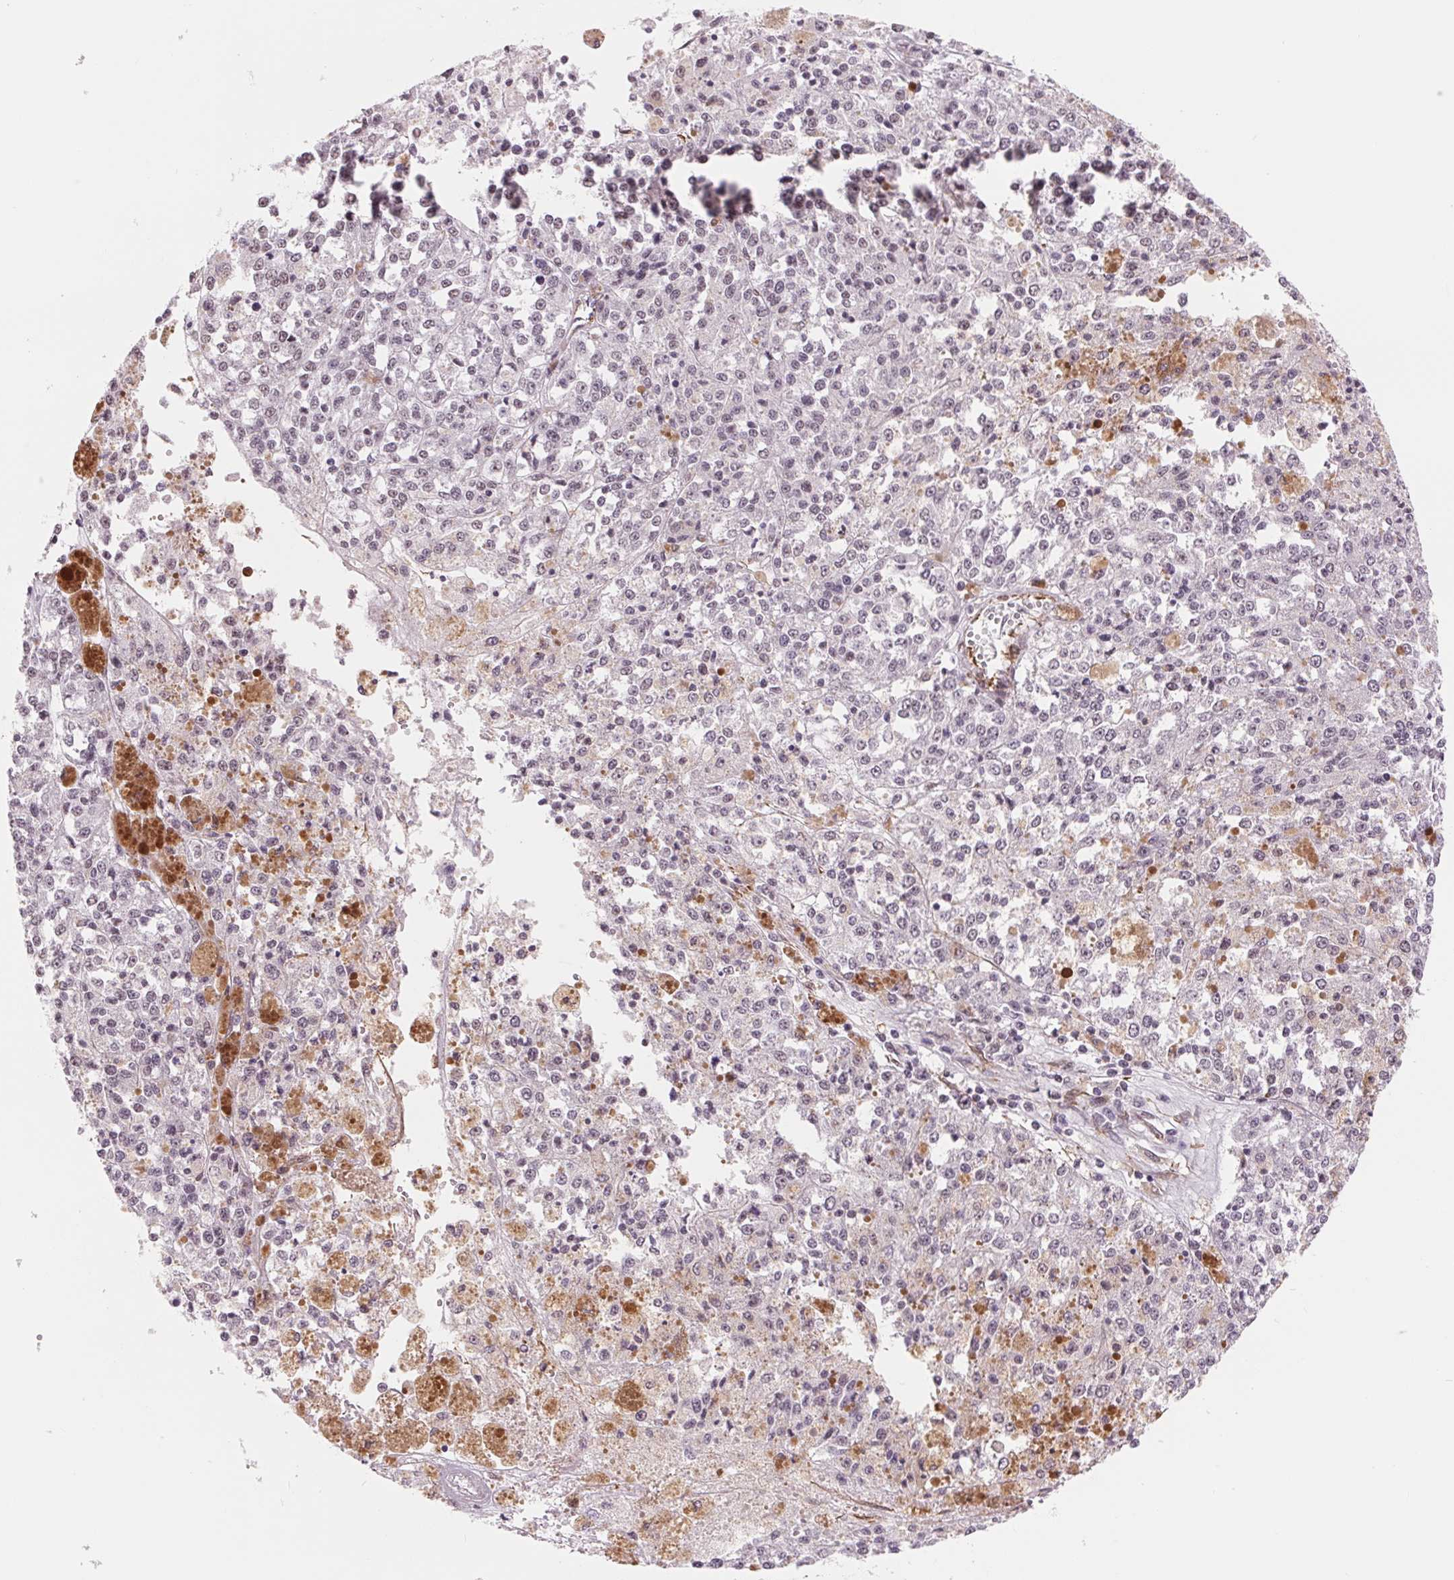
{"staining": {"intensity": "negative", "quantity": "none", "location": "none"}, "tissue": "melanoma", "cell_type": "Tumor cells", "image_type": "cancer", "snomed": [{"axis": "morphology", "description": "Malignant melanoma, Metastatic site"}, {"axis": "topography", "description": "Lymph node"}], "caption": "This is an immunohistochemistry (IHC) histopathology image of human malignant melanoma (metastatic site). There is no expression in tumor cells.", "gene": "BCAT1", "patient": {"sex": "female", "age": 64}}